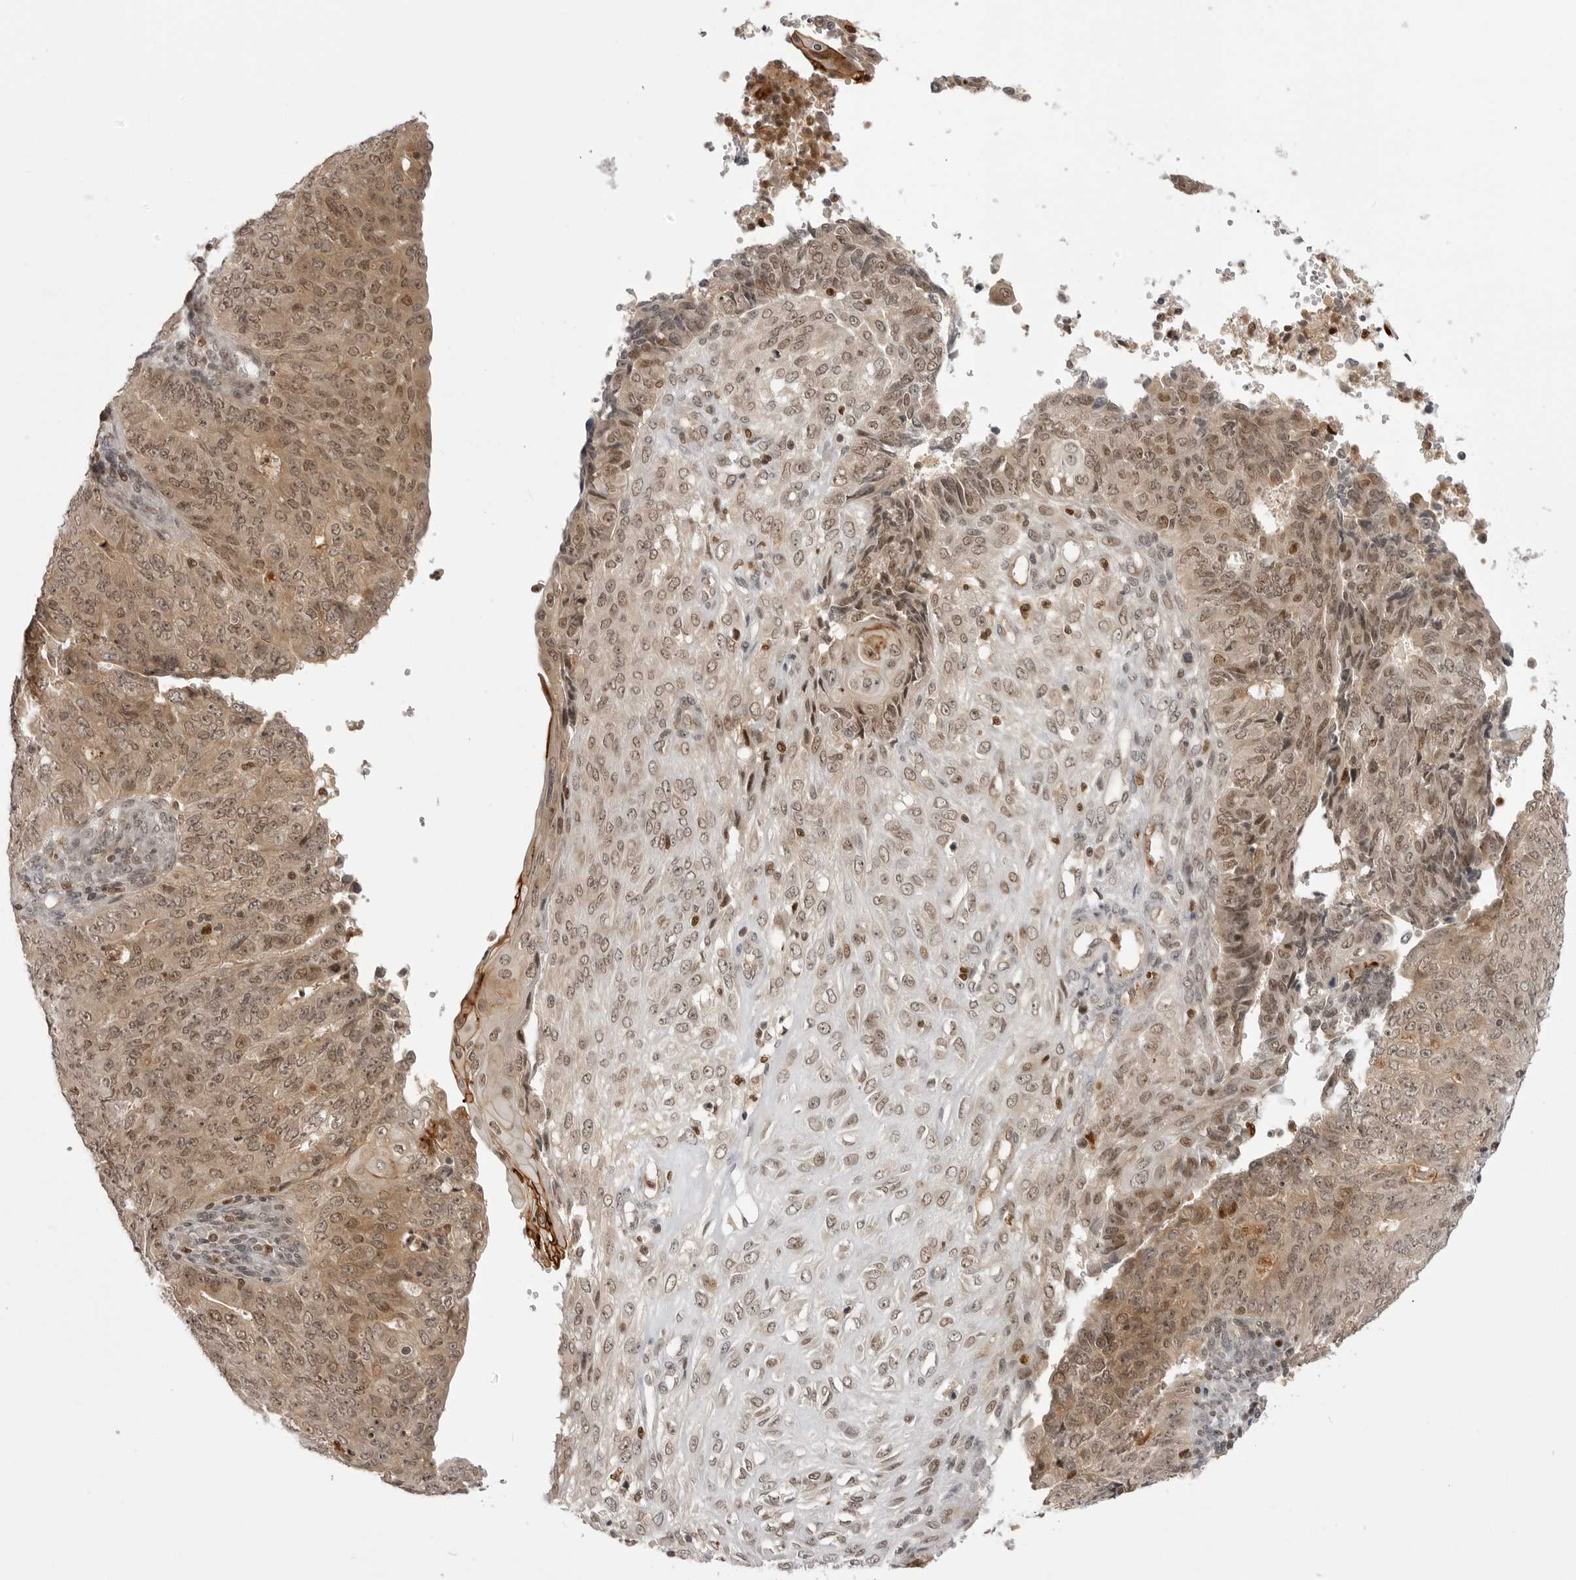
{"staining": {"intensity": "moderate", "quantity": ">75%", "location": "cytoplasmic/membranous,nuclear"}, "tissue": "endometrial cancer", "cell_type": "Tumor cells", "image_type": "cancer", "snomed": [{"axis": "morphology", "description": "Adenocarcinoma, NOS"}, {"axis": "topography", "description": "Endometrium"}], "caption": "About >75% of tumor cells in endometrial cancer show moderate cytoplasmic/membranous and nuclear protein expression as visualized by brown immunohistochemical staining.", "gene": "PTK2B", "patient": {"sex": "female", "age": 32}}